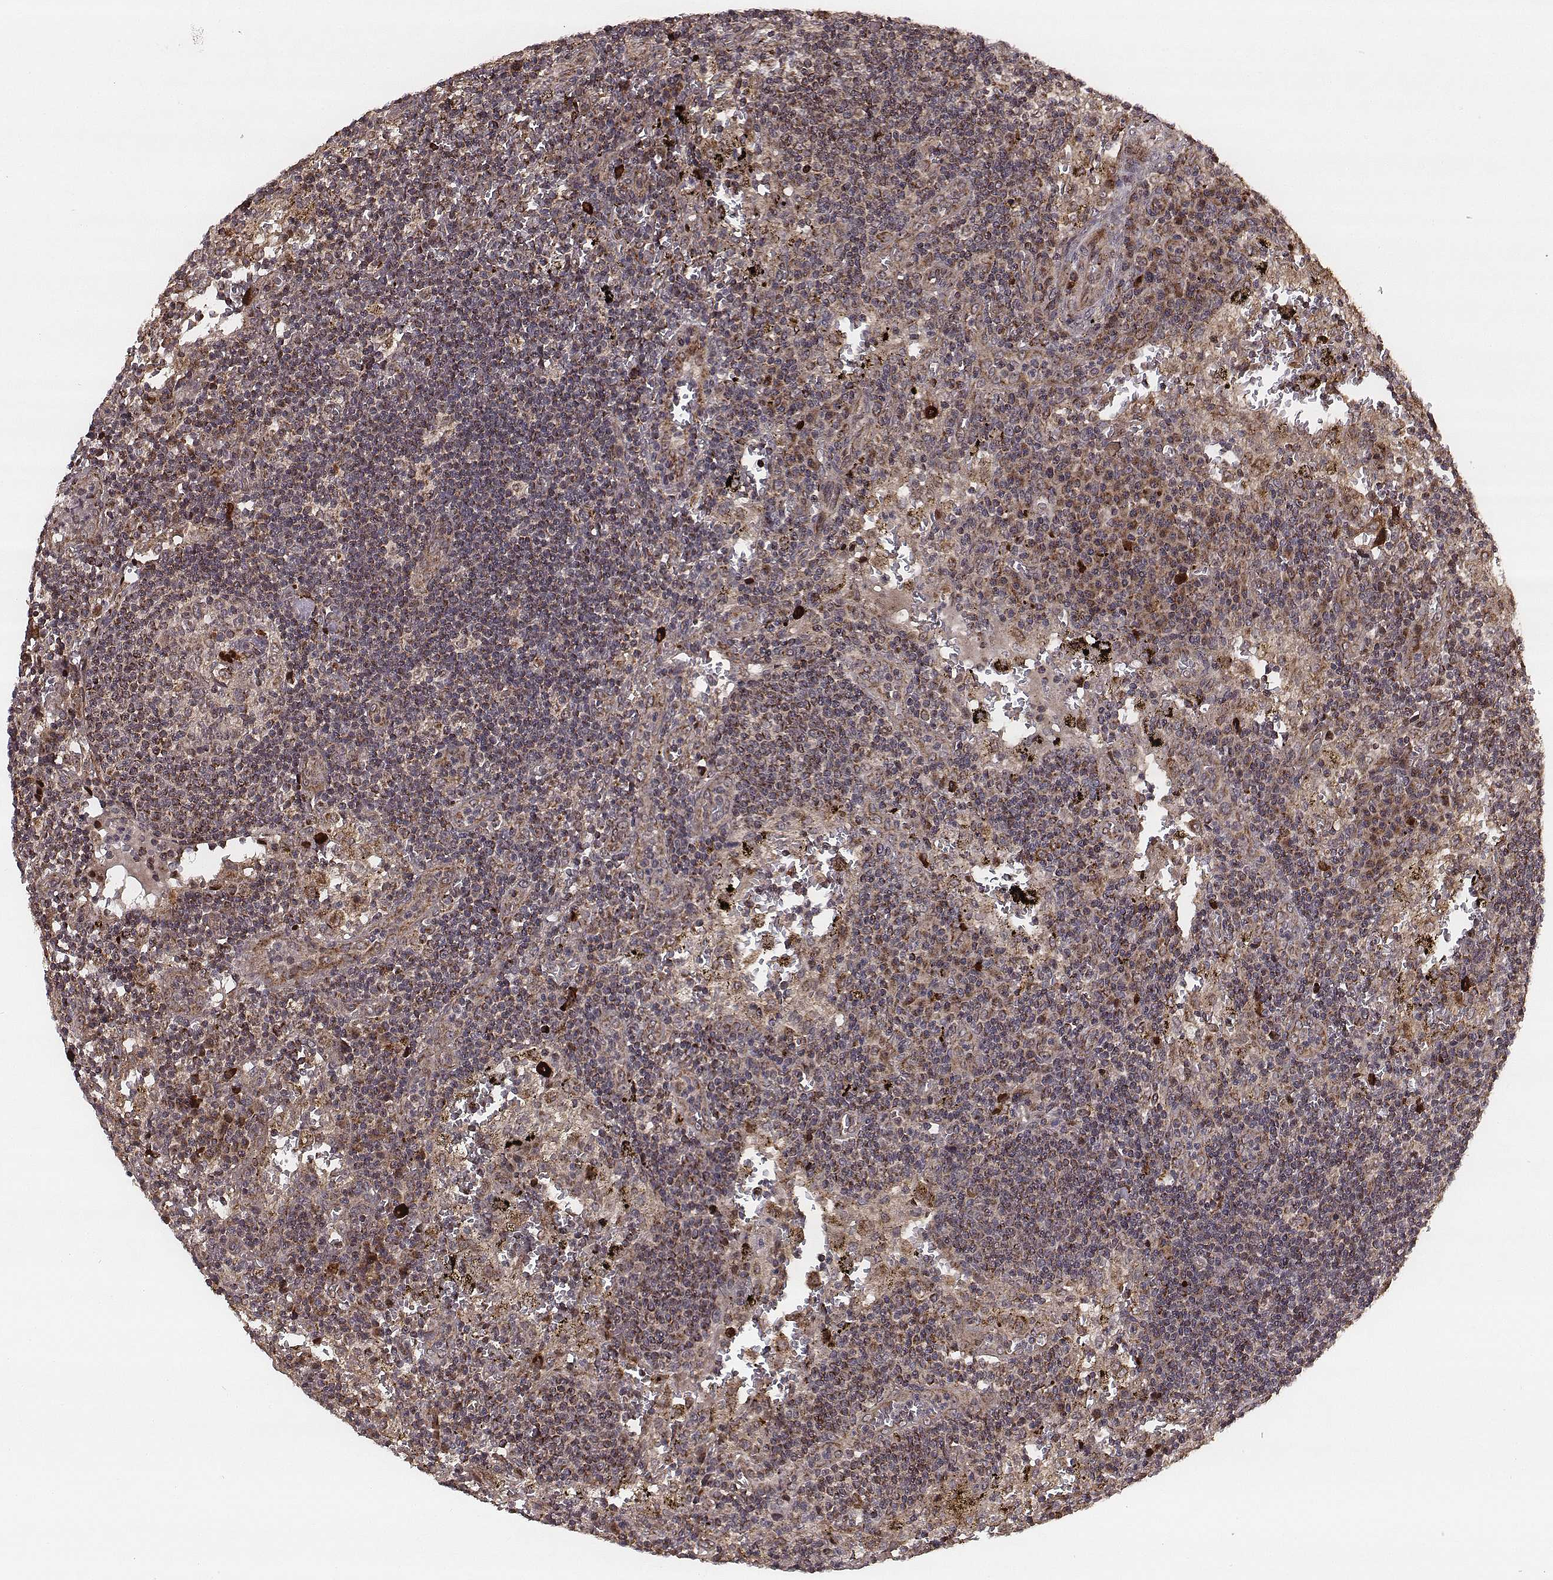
{"staining": {"intensity": "strong", "quantity": "<25%", "location": "cytoplasmic/membranous"}, "tissue": "lymph node", "cell_type": "Germinal center cells", "image_type": "normal", "snomed": [{"axis": "morphology", "description": "Normal tissue, NOS"}, {"axis": "topography", "description": "Lymph node"}], "caption": "Brown immunohistochemical staining in unremarkable lymph node shows strong cytoplasmic/membranous staining in about <25% of germinal center cells. The staining was performed using DAB (3,3'-diaminobenzidine), with brown indicating positive protein expression. Nuclei are stained blue with hematoxylin.", "gene": "ZDHHC21", "patient": {"sex": "male", "age": 62}}